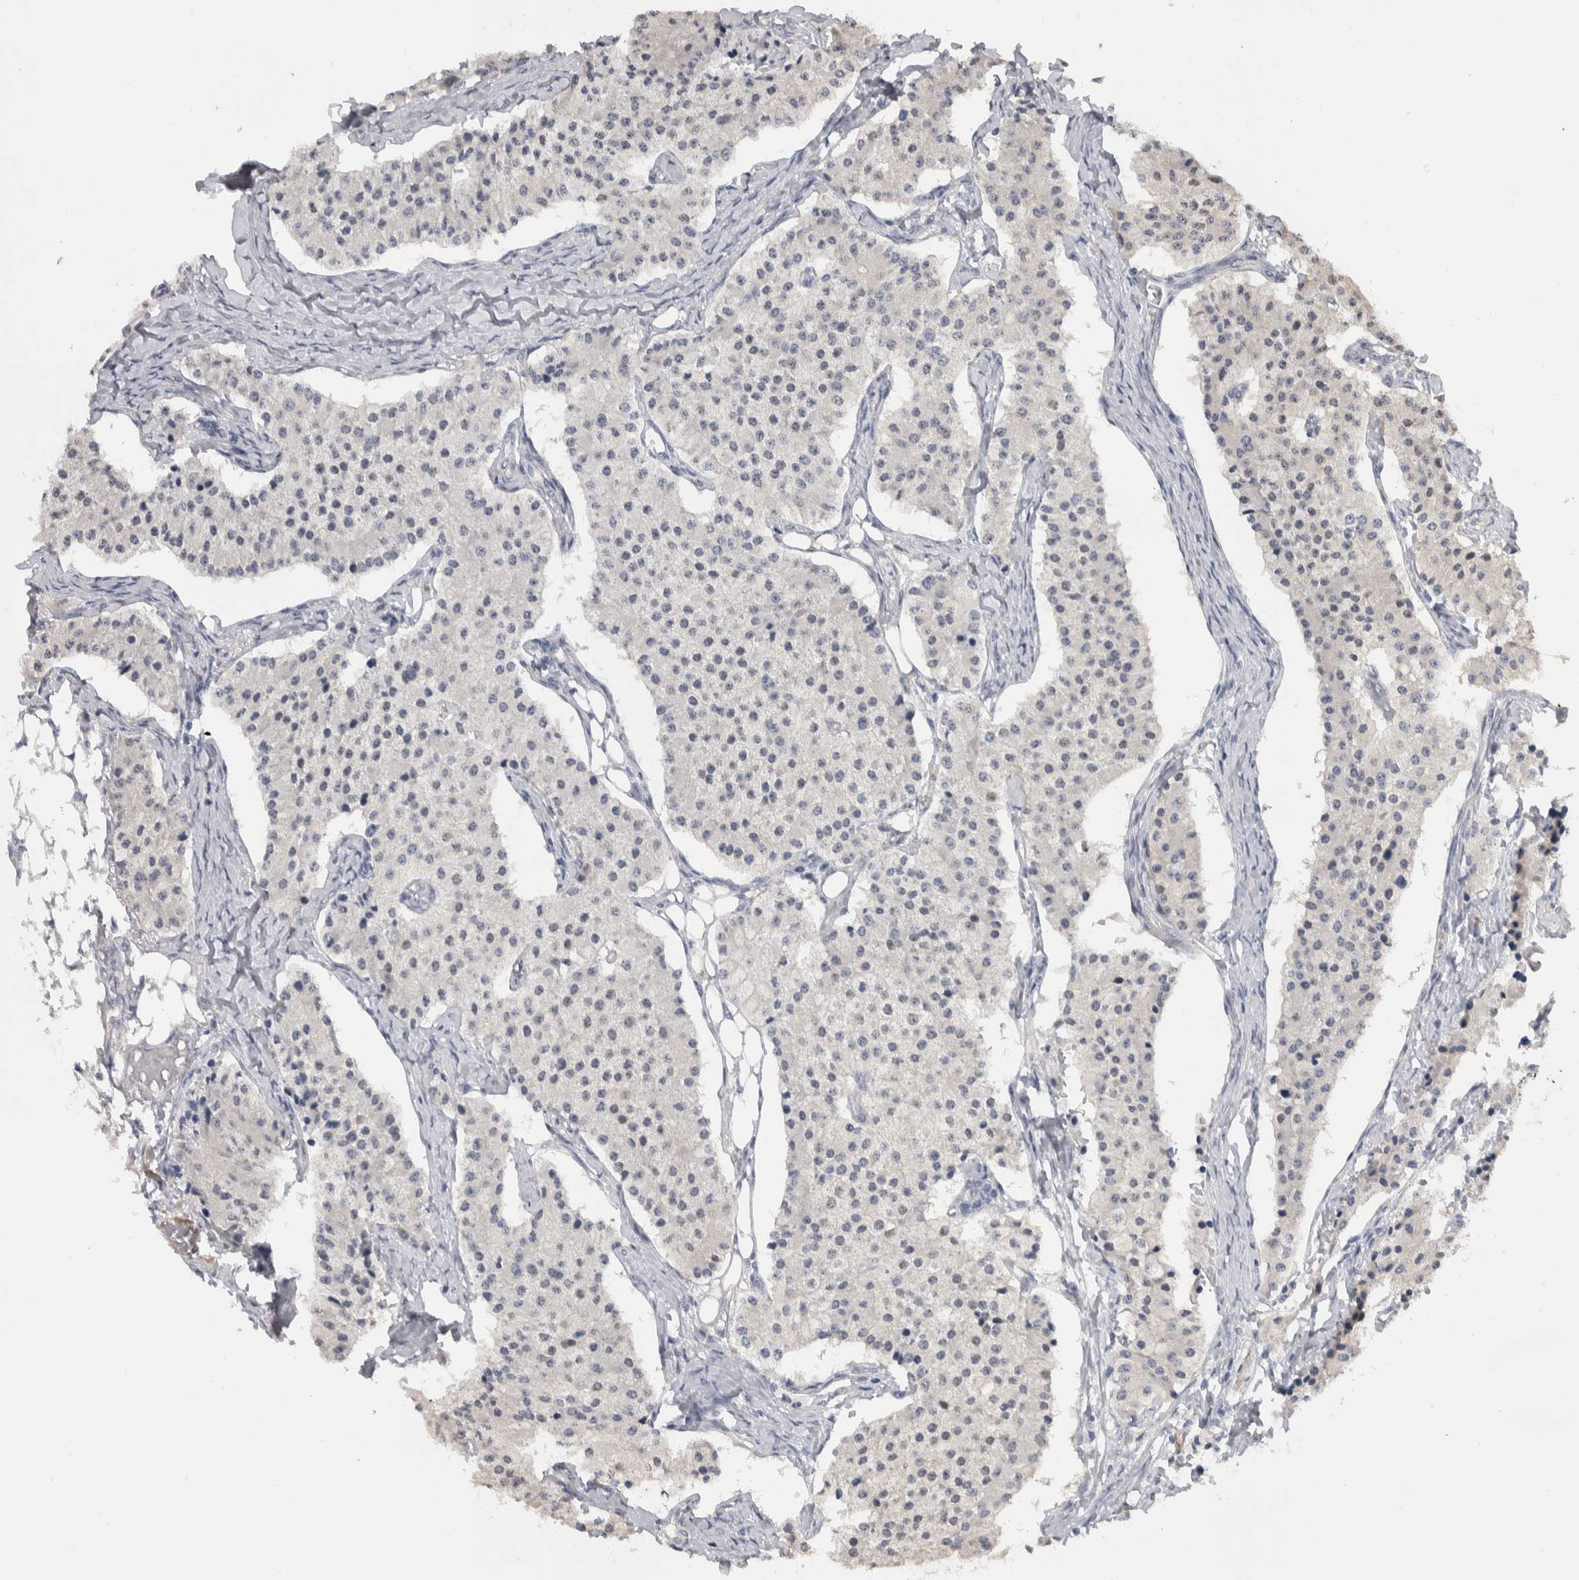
{"staining": {"intensity": "negative", "quantity": "none", "location": "none"}, "tissue": "carcinoid", "cell_type": "Tumor cells", "image_type": "cancer", "snomed": [{"axis": "morphology", "description": "Carcinoid, malignant, NOS"}, {"axis": "topography", "description": "Colon"}], "caption": "Tumor cells are negative for brown protein staining in carcinoid.", "gene": "TMEM102", "patient": {"sex": "female", "age": 52}}